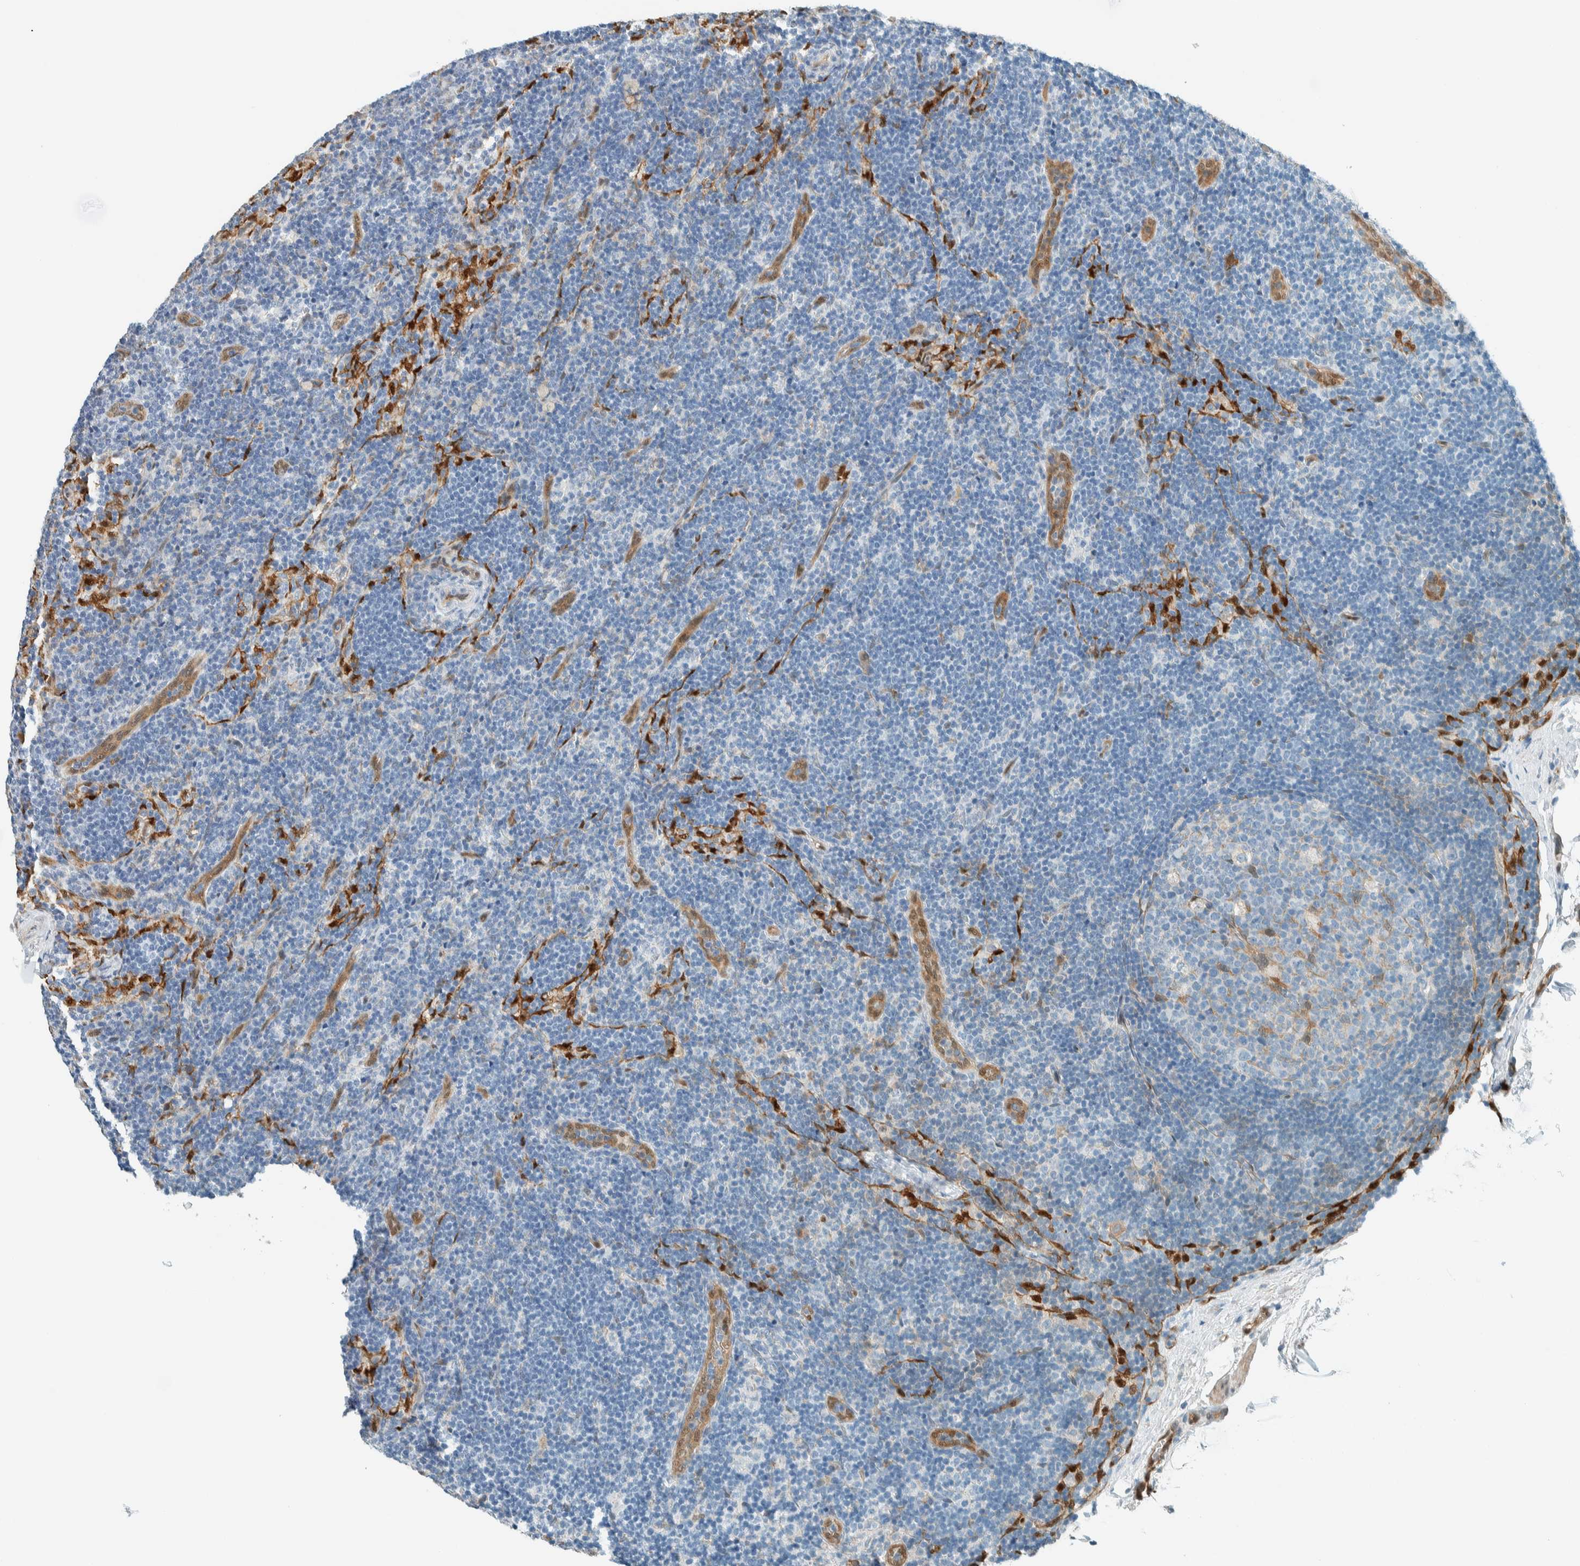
{"staining": {"intensity": "negative", "quantity": "none", "location": "none"}, "tissue": "lymph node", "cell_type": "Germinal center cells", "image_type": "normal", "snomed": [{"axis": "morphology", "description": "Normal tissue, NOS"}, {"axis": "topography", "description": "Lymph node"}], "caption": "Image shows no significant protein expression in germinal center cells of normal lymph node.", "gene": "NXN", "patient": {"sex": "female", "age": 22}}